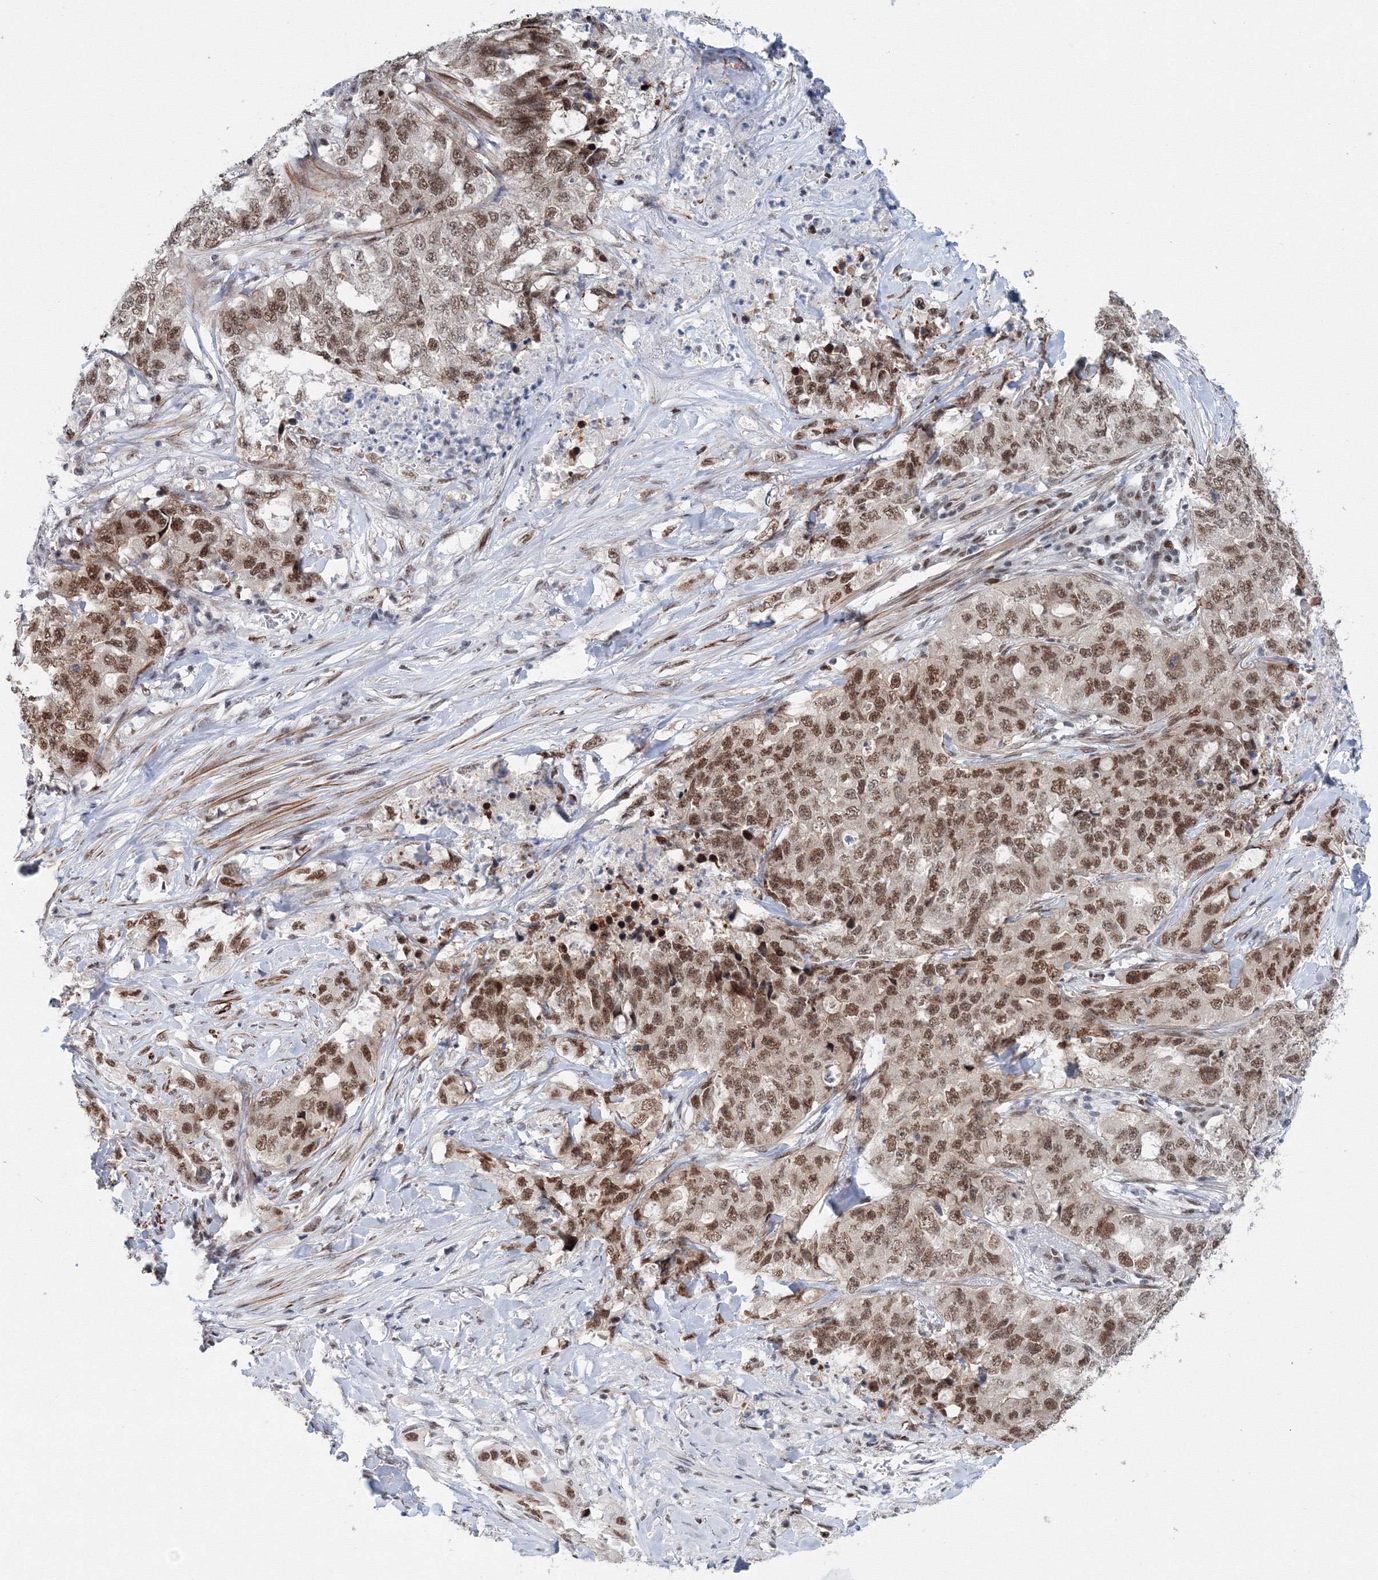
{"staining": {"intensity": "moderate", "quantity": ">75%", "location": "nuclear"}, "tissue": "lung cancer", "cell_type": "Tumor cells", "image_type": "cancer", "snomed": [{"axis": "morphology", "description": "Adenocarcinoma, NOS"}, {"axis": "topography", "description": "Lung"}], "caption": "This is a micrograph of immunohistochemistry staining of lung cancer (adenocarcinoma), which shows moderate positivity in the nuclear of tumor cells.", "gene": "SF3B6", "patient": {"sex": "female", "age": 51}}